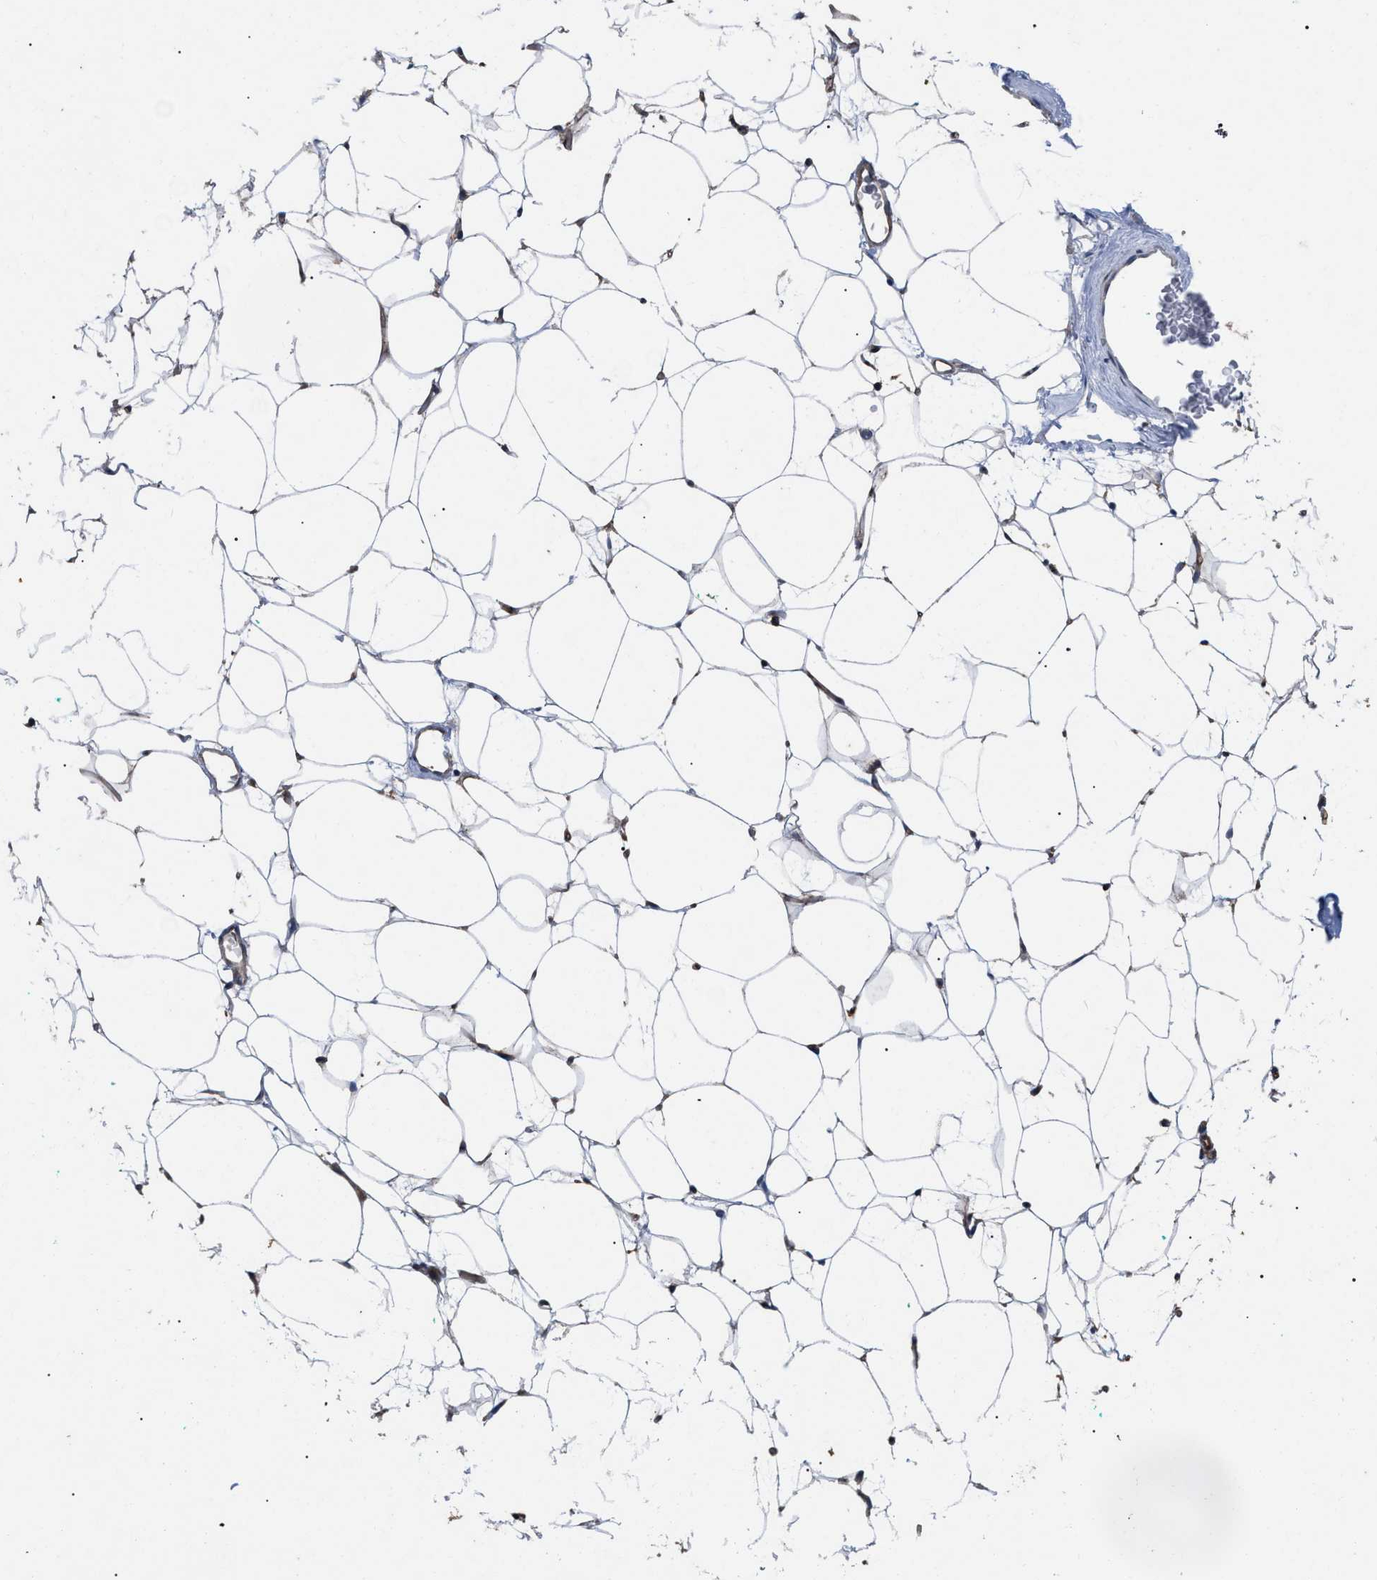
{"staining": {"intensity": "moderate", "quantity": ">75%", "location": "cytoplasmic/membranous"}, "tissue": "adipose tissue", "cell_type": "Adipocytes", "image_type": "normal", "snomed": [{"axis": "morphology", "description": "Normal tissue, NOS"}, {"axis": "topography", "description": "Breast"}, {"axis": "topography", "description": "Soft tissue"}], "caption": "Immunohistochemistry (IHC) (DAB) staining of unremarkable adipose tissue reveals moderate cytoplasmic/membranous protein positivity in approximately >75% of adipocytes. (Stains: DAB (3,3'-diaminobenzidine) in brown, nuclei in blue, Microscopy: brightfield microscopy at high magnification).", "gene": "FAM171A2", "patient": {"sex": "female", "age": 75}}